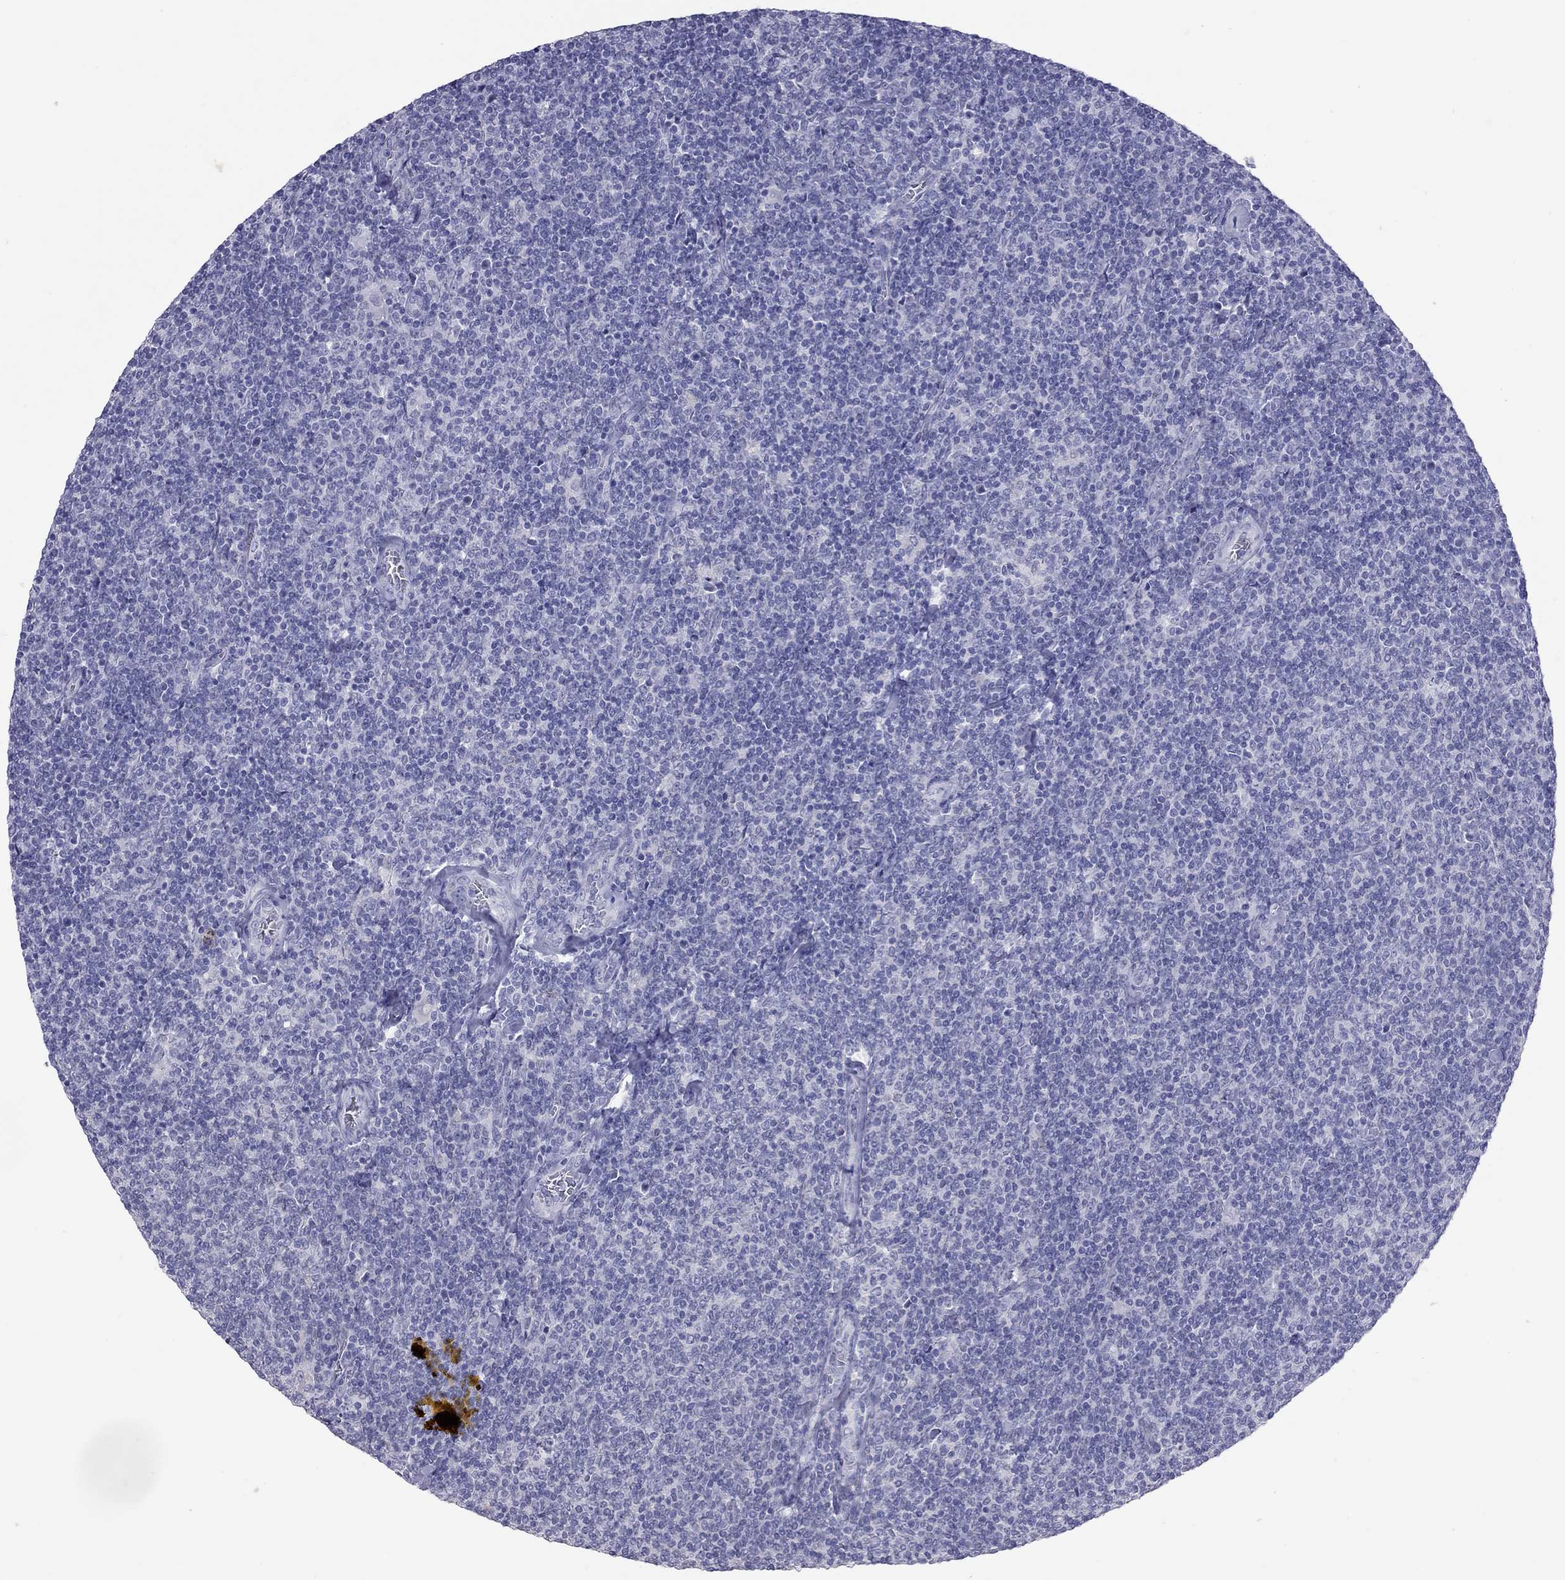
{"staining": {"intensity": "negative", "quantity": "none", "location": "none"}, "tissue": "lymphoma", "cell_type": "Tumor cells", "image_type": "cancer", "snomed": [{"axis": "morphology", "description": "Malignant lymphoma, non-Hodgkin's type, Low grade"}, {"axis": "topography", "description": "Lymph node"}], "caption": "Image shows no protein expression in tumor cells of lymphoma tissue.", "gene": "MUC16", "patient": {"sex": "male", "age": 52}}